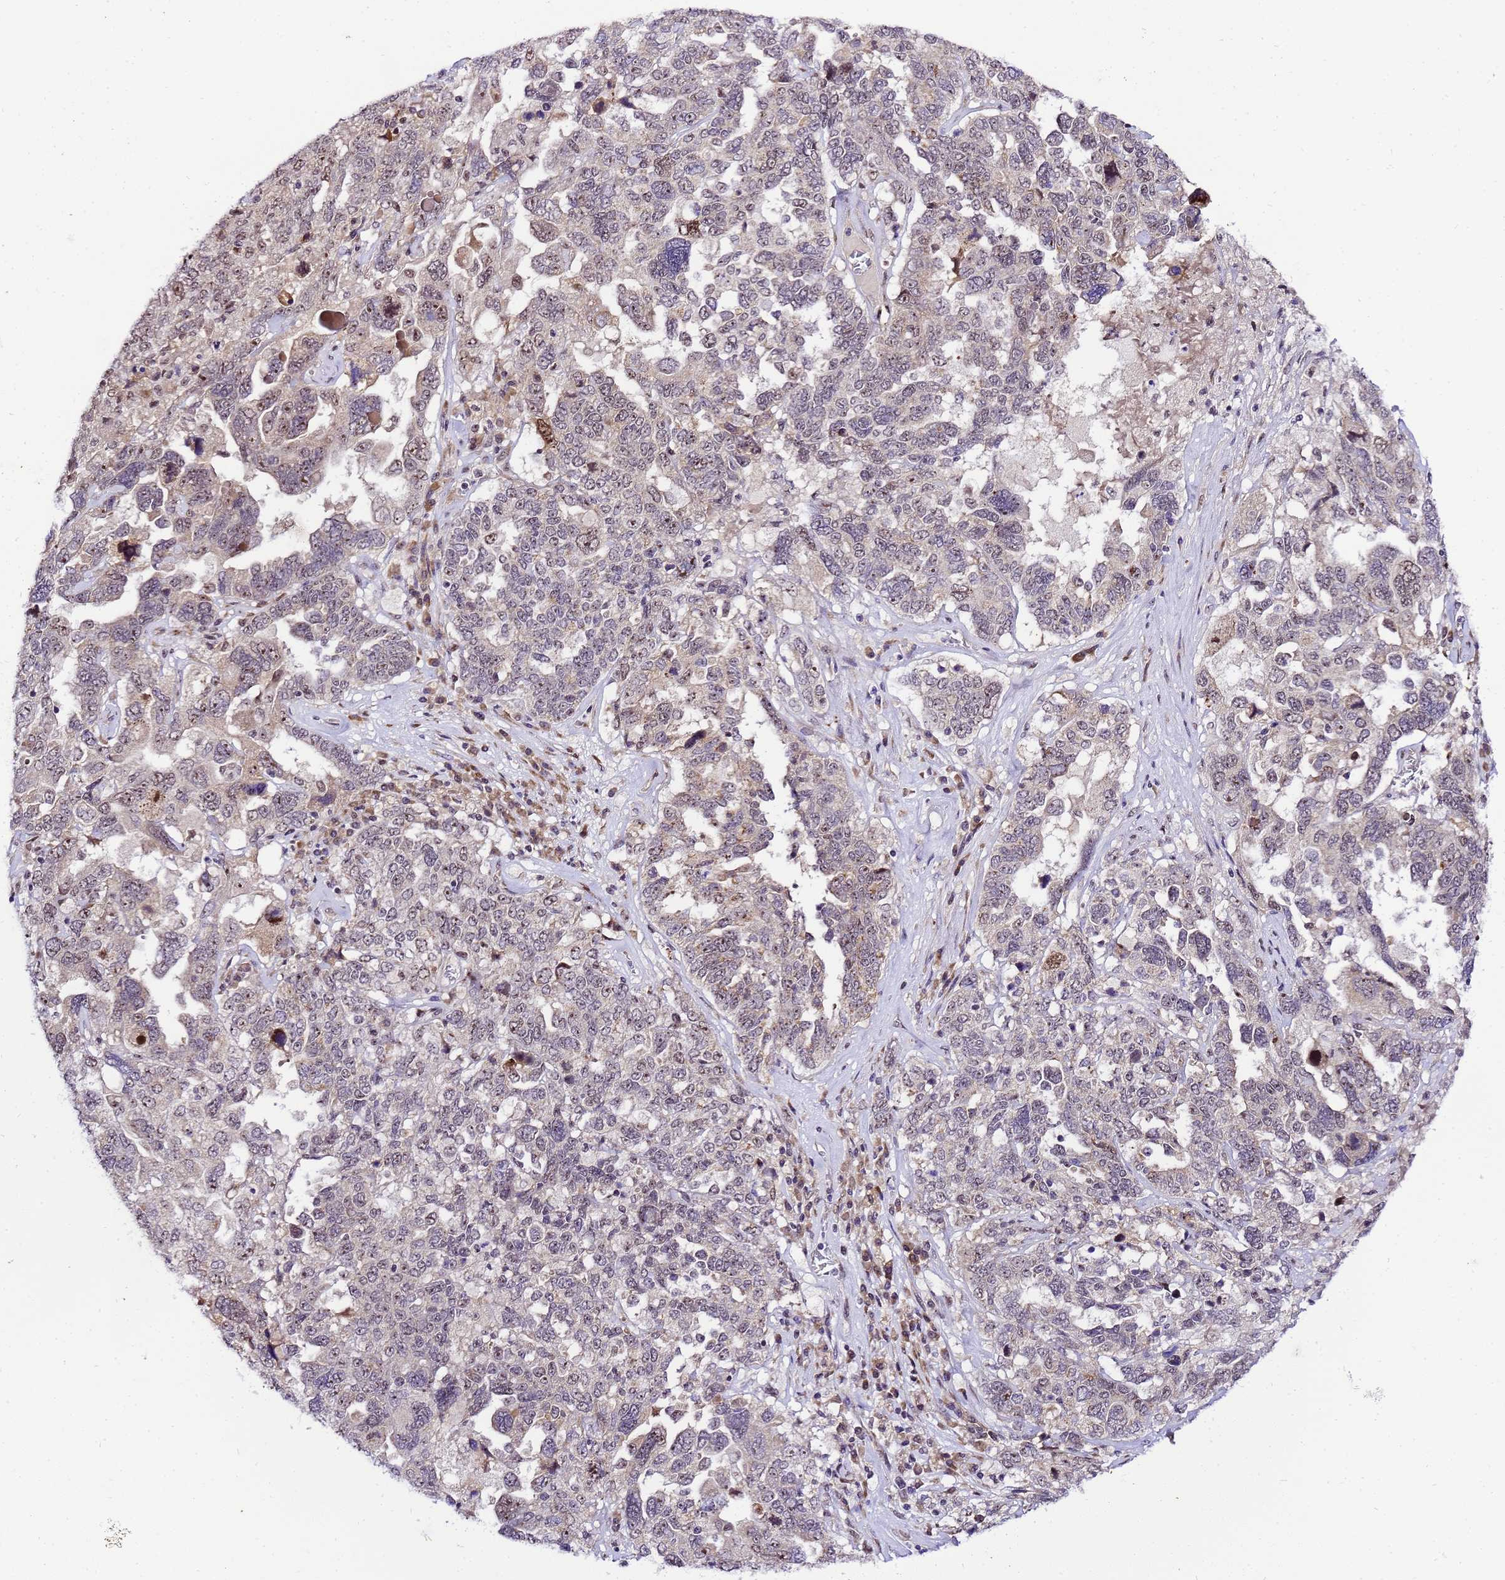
{"staining": {"intensity": "weak", "quantity": "25%-75%", "location": "nuclear"}, "tissue": "ovarian cancer", "cell_type": "Tumor cells", "image_type": "cancer", "snomed": [{"axis": "morphology", "description": "Carcinoma, endometroid"}, {"axis": "topography", "description": "Ovary"}], "caption": "Ovarian endometroid carcinoma stained with DAB immunohistochemistry displays low levels of weak nuclear positivity in approximately 25%-75% of tumor cells.", "gene": "SLX4IP", "patient": {"sex": "female", "age": 62}}